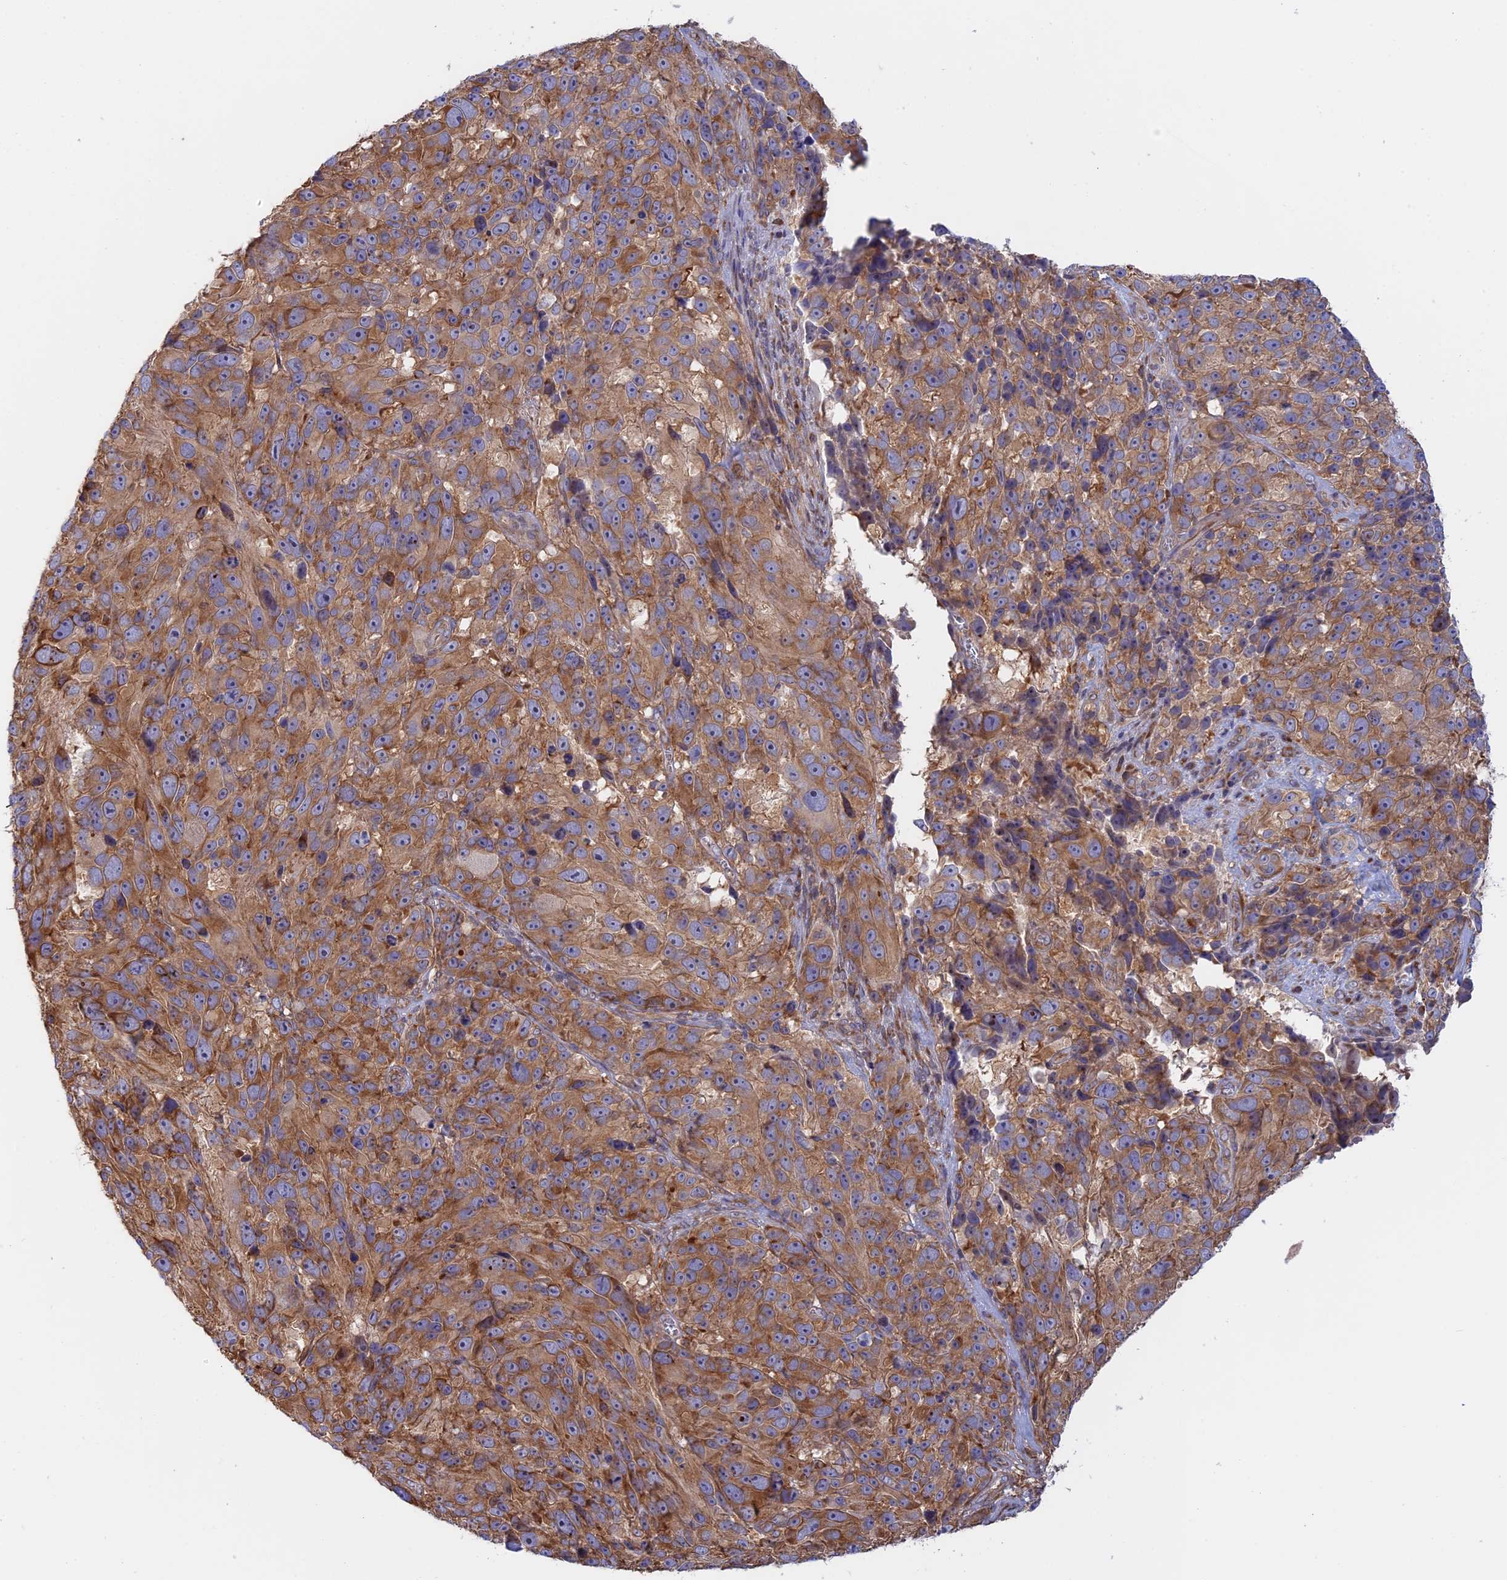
{"staining": {"intensity": "moderate", "quantity": ">75%", "location": "cytoplasmic/membranous"}, "tissue": "melanoma", "cell_type": "Tumor cells", "image_type": "cancer", "snomed": [{"axis": "morphology", "description": "Malignant melanoma, NOS"}, {"axis": "topography", "description": "Skin"}], "caption": "Human malignant melanoma stained with a protein marker exhibits moderate staining in tumor cells.", "gene": "GMIP", "patient": {"sex": "male", "age": 84}}